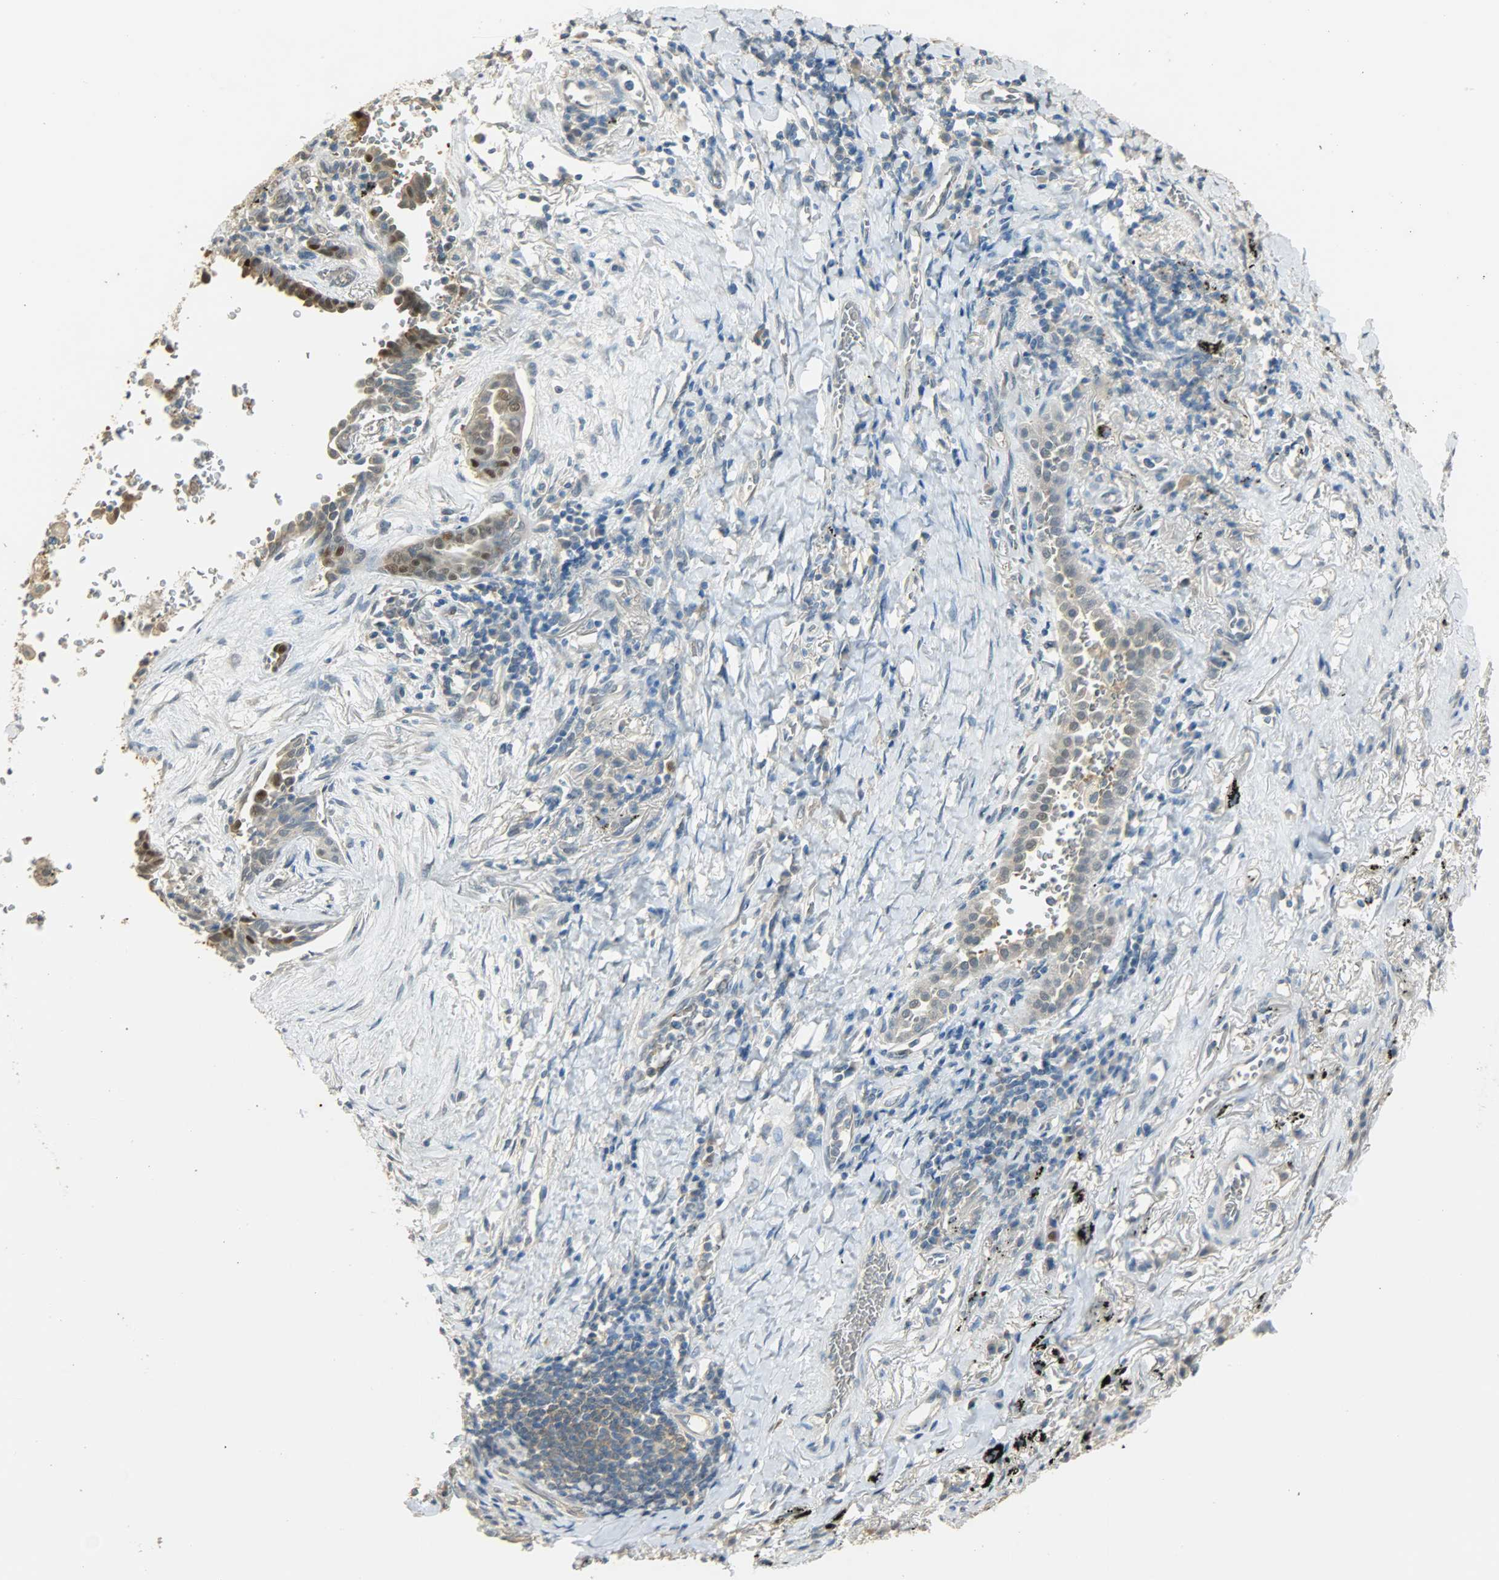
{"staining": {"intensity": "moderate", "quantity": ">75%", "location": "nuclear"}, "tissue": "lung cancer", "cell_type": "Tumor cells", "image_type": "cancer", "snomed": [{"axis": "morphology", "description": "Adenocarcinoma, NOS"}, {"axis": "topography", "description": "Lung"}], "caption": "Lung adenocarcinoma stained for a protein (brown) displays moderate nuclear positive staining in approximately >75% of tumor cells.", "gene": "PRMT5", "patient": {"sex": "female", "age": 64}}